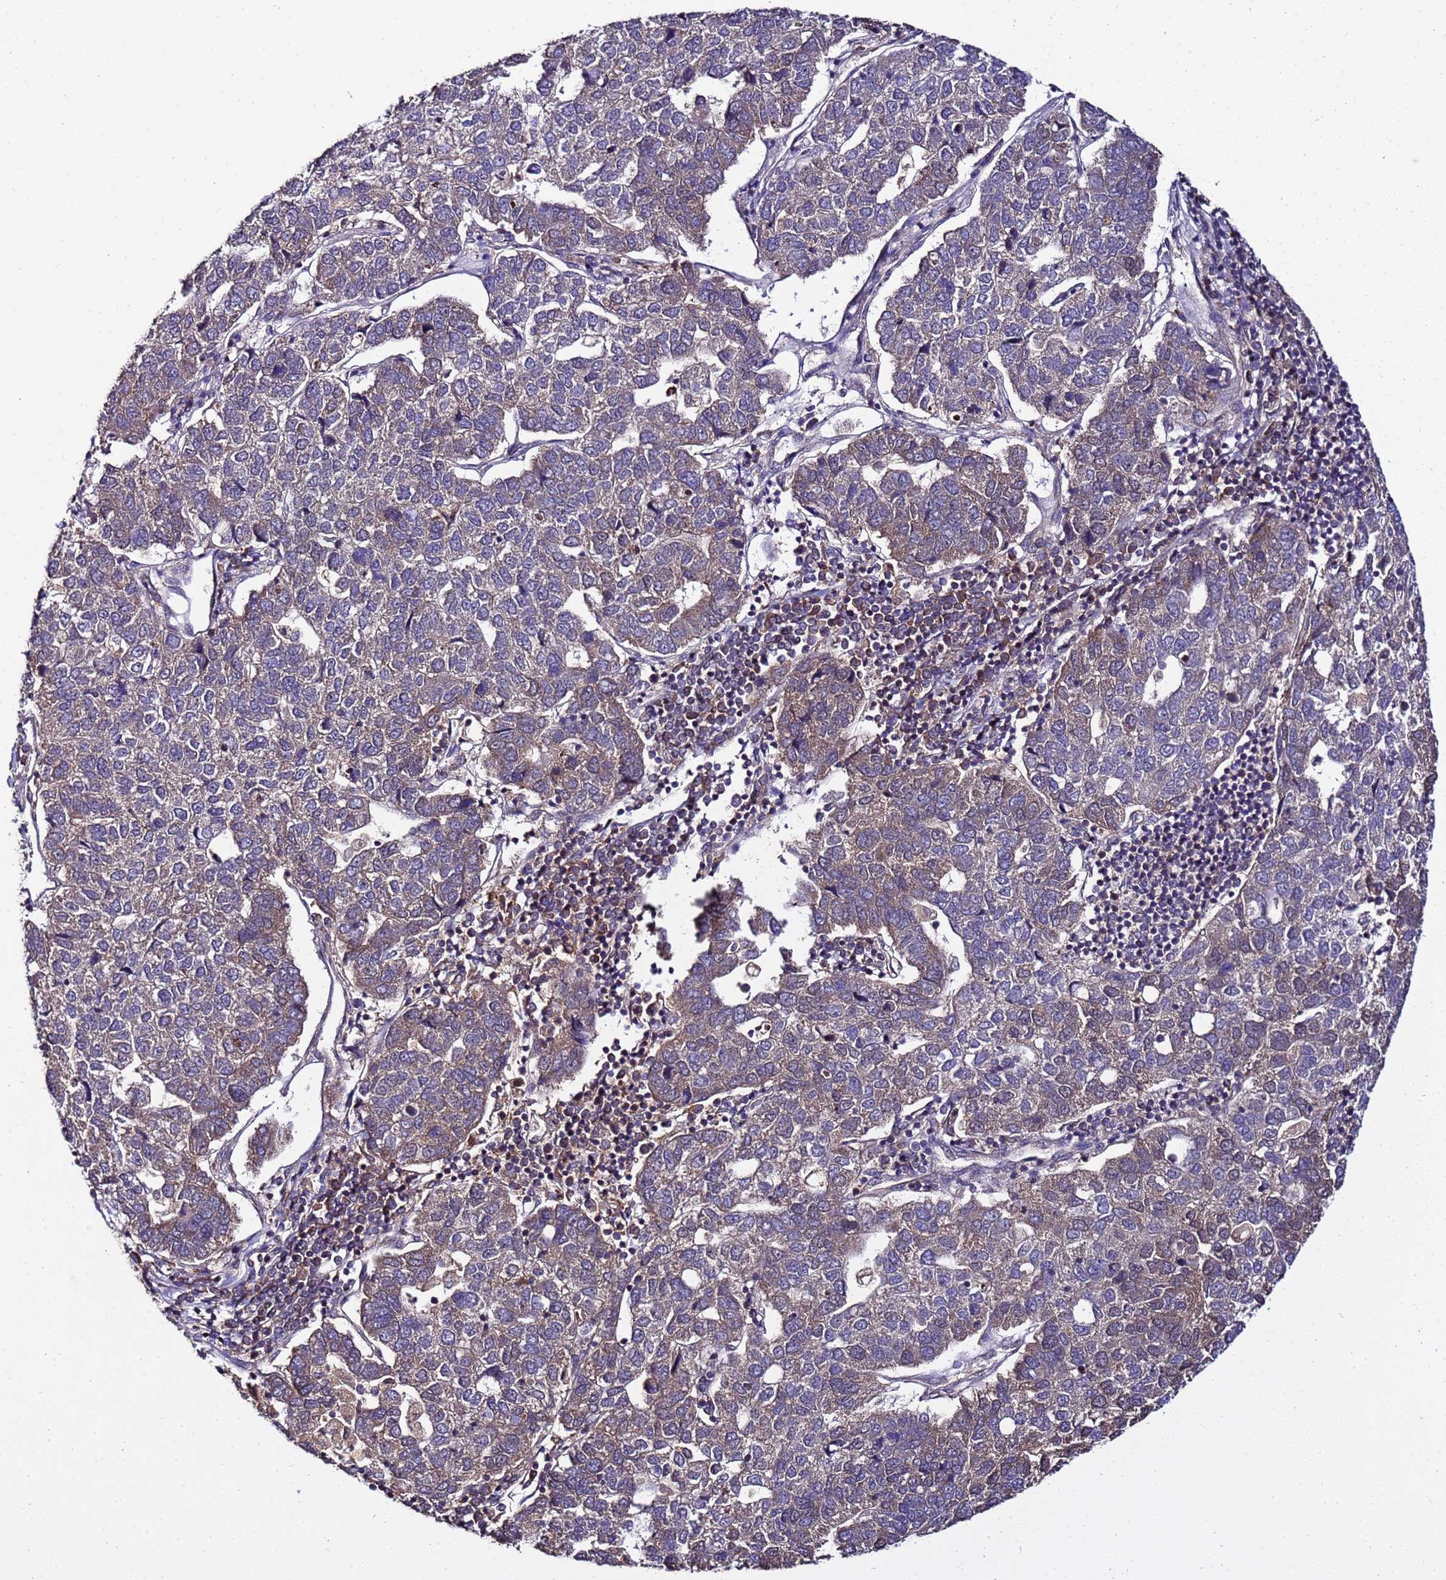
{"staining": {"intensity": "weak", "quantity": "25%-75%", "location": "cytoplasmic/membranous"}, "tissue": "pancreatic cancer", "cell_type": "Tumor cells", "image_type": "cancer", "snomed": [{"axis": "morphology", "description": "Adenocarcinoma, NOS"}, {"axis": "topography", "description": "Pancreas"}], "caption": "IHC histopathology image of neoplastic tissue: human pancreatic cancer stained using IHC demonstrates low levels of weak protein expression localized specifically in the cytoplasmic/membranous of tumor cells, appearing as a cytoplasmic/membranous brown color.", "gene": "GSPT2", "patient": {"sex": "female", "age": 61}}